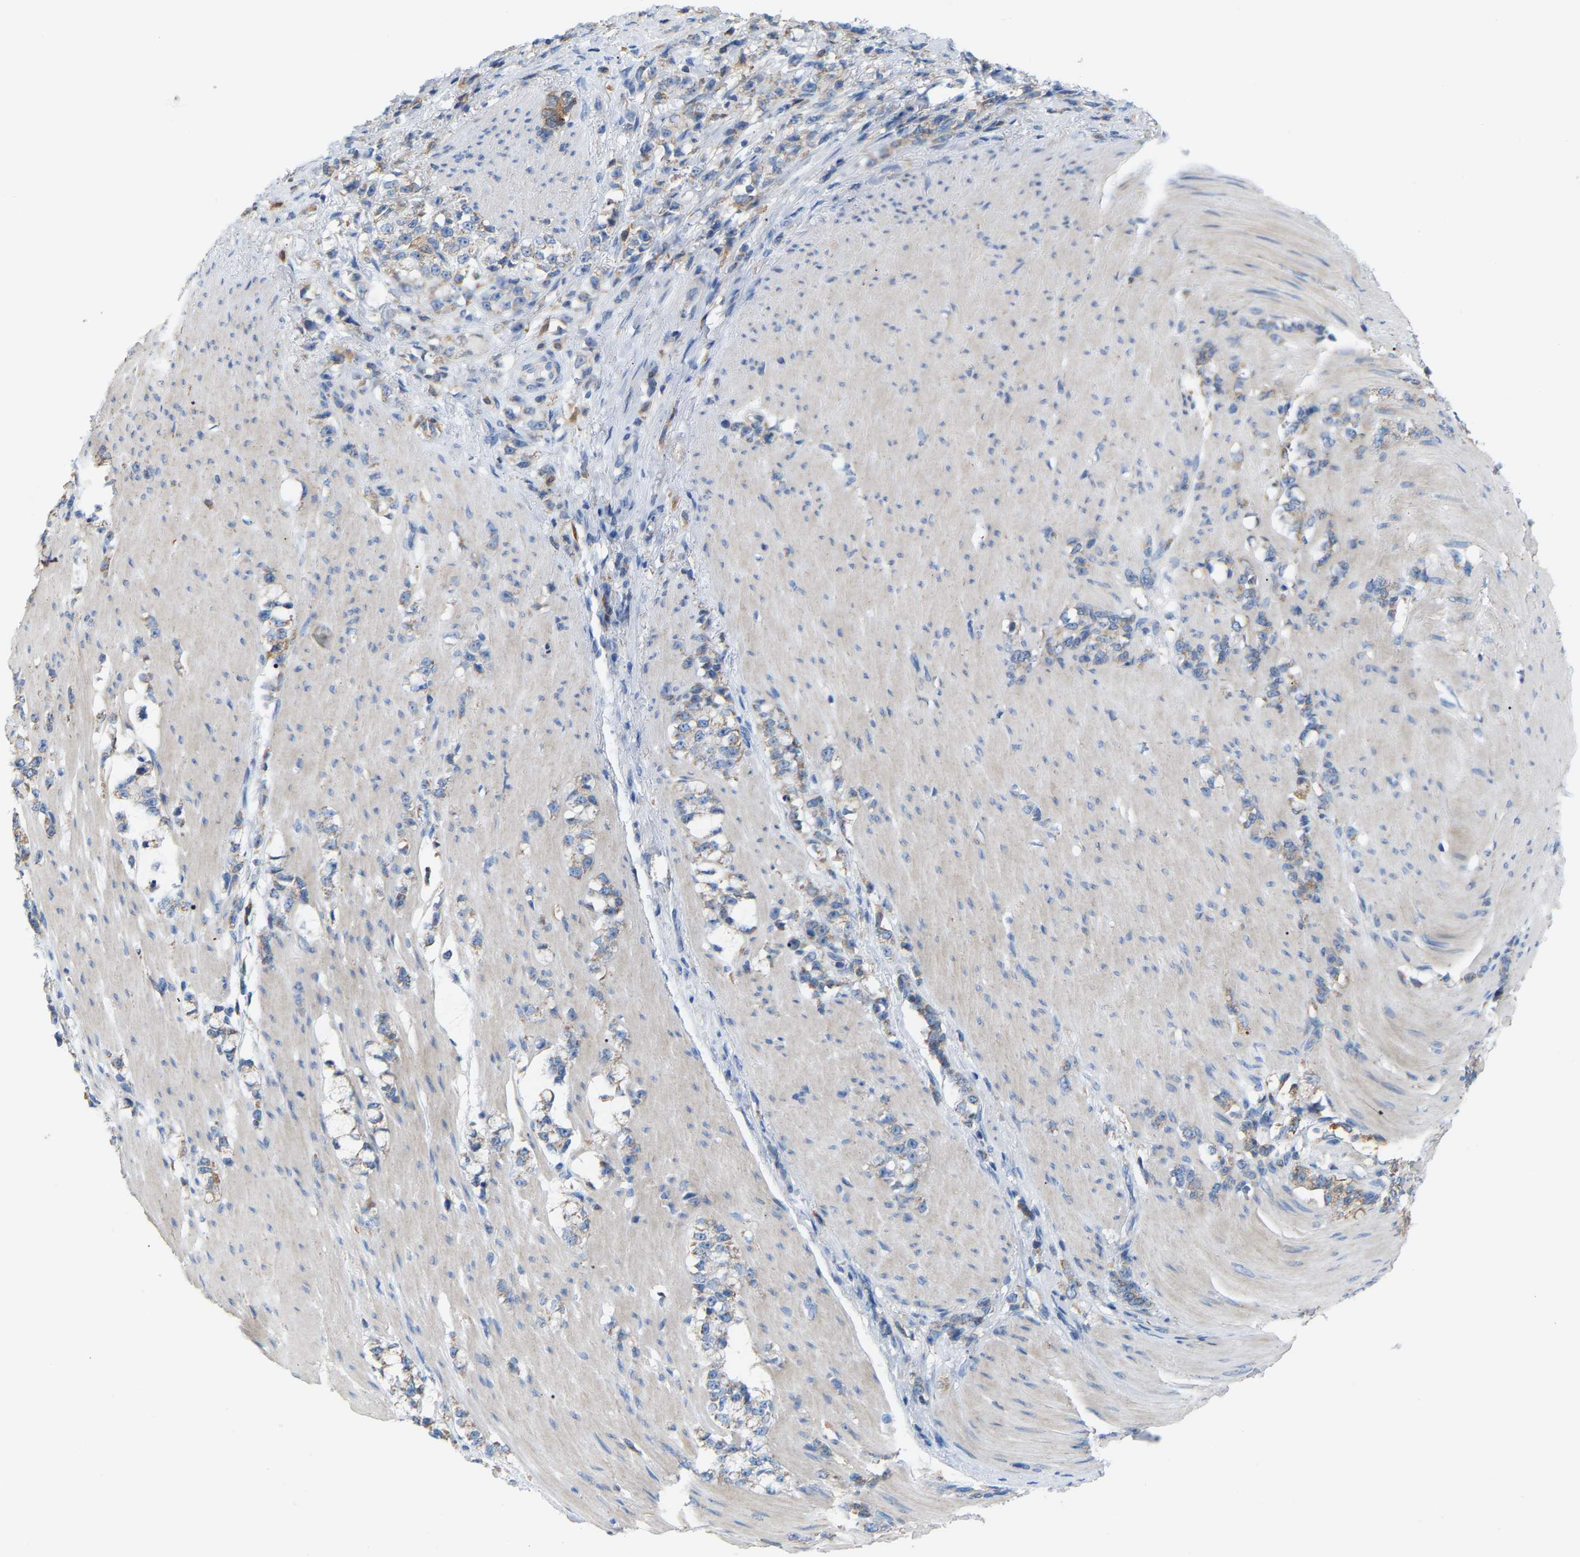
{"staining": {"intensity": "weak", "quantity": "25%-75%", "location": "cytoplasmic/membranous"}, "tissue": "stomach cancer", "cell_type": "Tumor cells", "image_type": "cancer", "snomed": [{"axis": "morphology", "description": "Adenocarcinoma, NOS"}, {"axis": "topography", "description": "Stomach, lower"}], "caption": "Weak cytoplasmic/membranous protein expression is appreciated in about 25%-75% of tumor cells in stomach adenocarcinoma.", "gene": "CROT", "patient": {"sex": "male", "age": 88}}